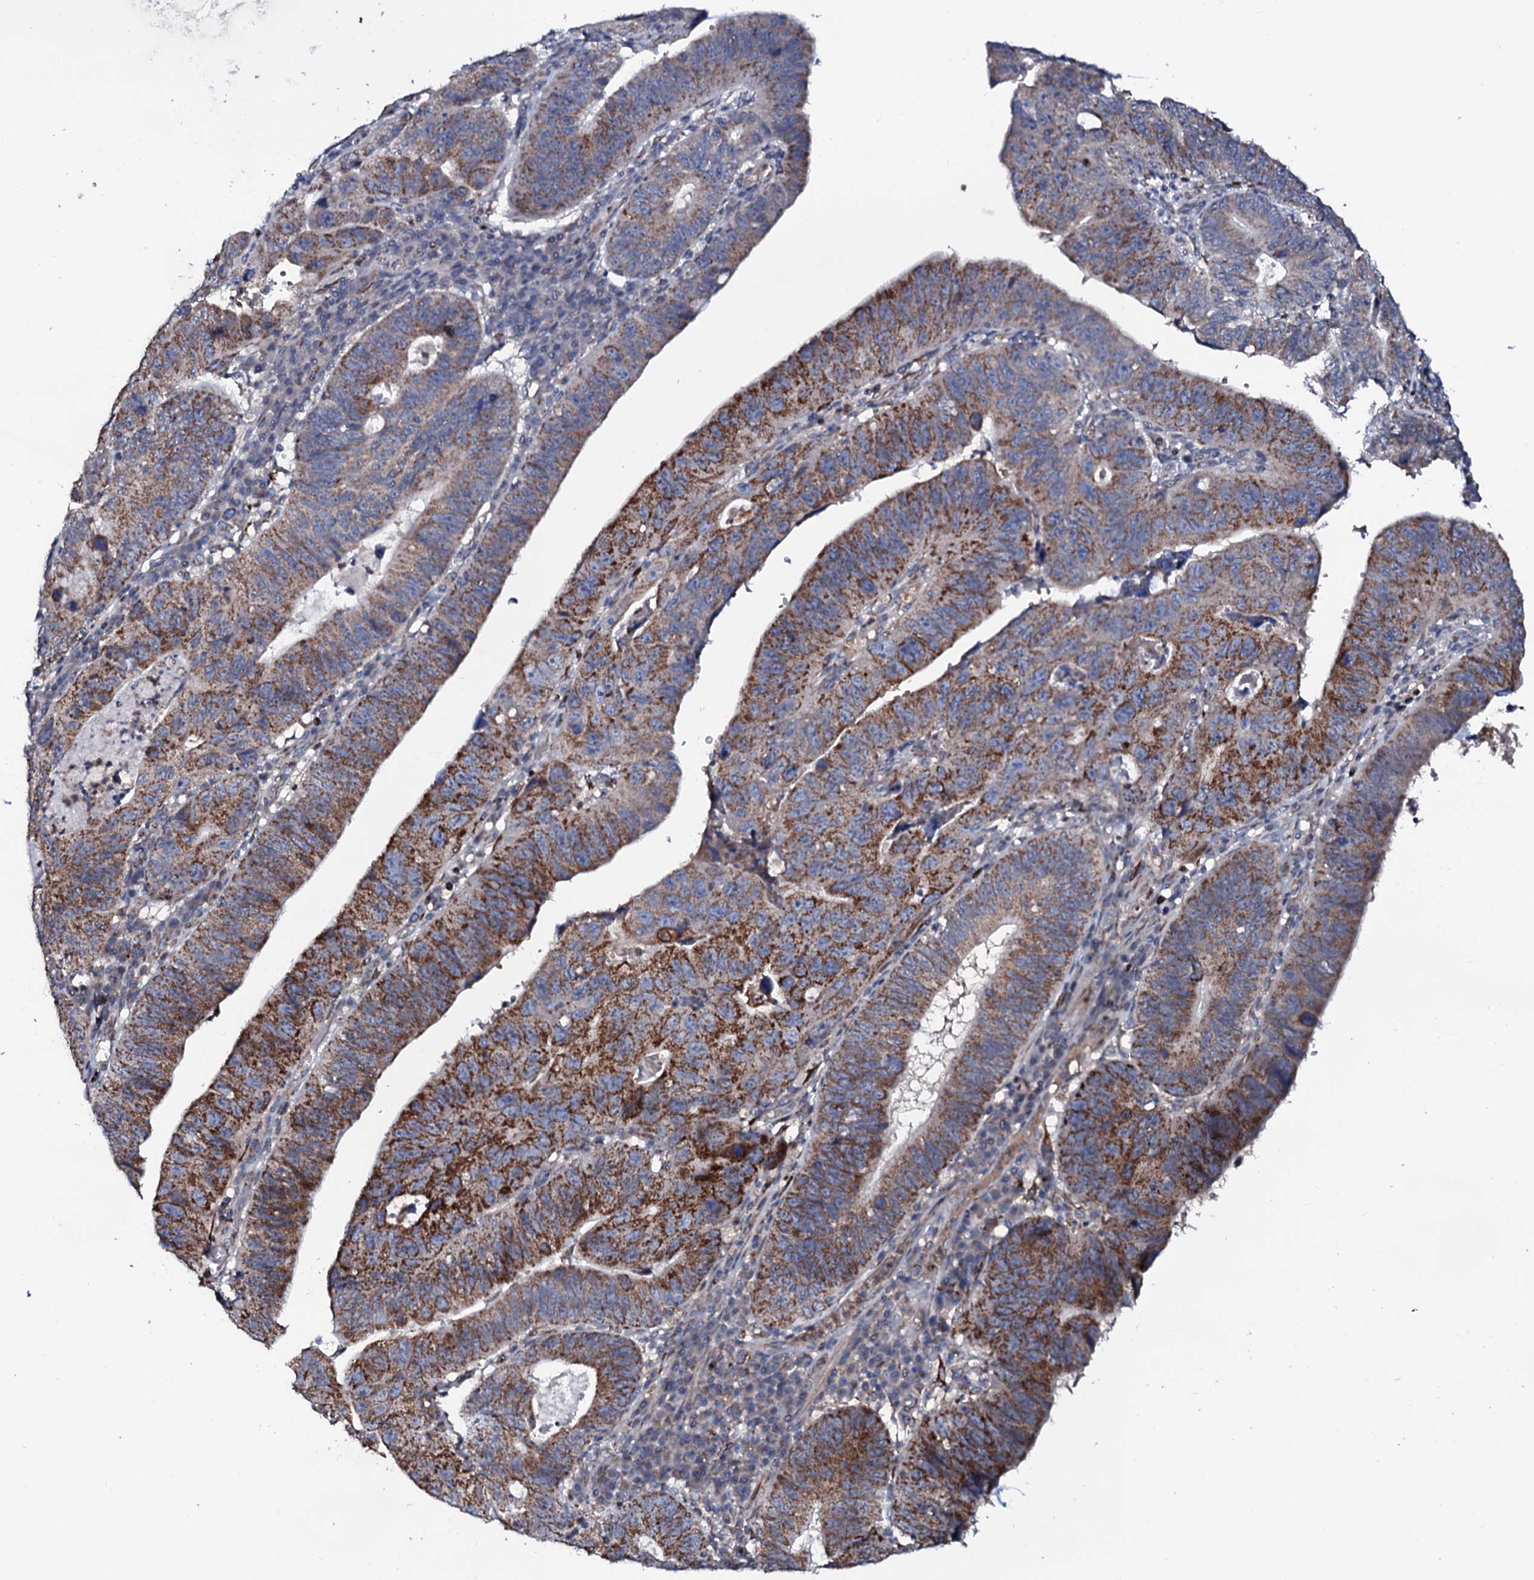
{"staining": {"intensity": "moderate", "quantity": "25%-75%", "location": "cytoplasmic/membranous"}, "tissue": "stomach cancer", "cell_type": "Tumor cells", "image_type": "cancer", "snomed": [{"axis": "morphology", "description": "Adenocarcinoma, NOS"}, {"axis": "topography", "description": "Stomach"}], "caption": "Protein analysis of adenocarcinoma (stomach) tissue demonstrates moderate cytoplasmic/membranous expression in approximately 25%-75% of tumor cells.", "gene": "PPP1R3D", "patient": {"sex": "male", "age": 59}}